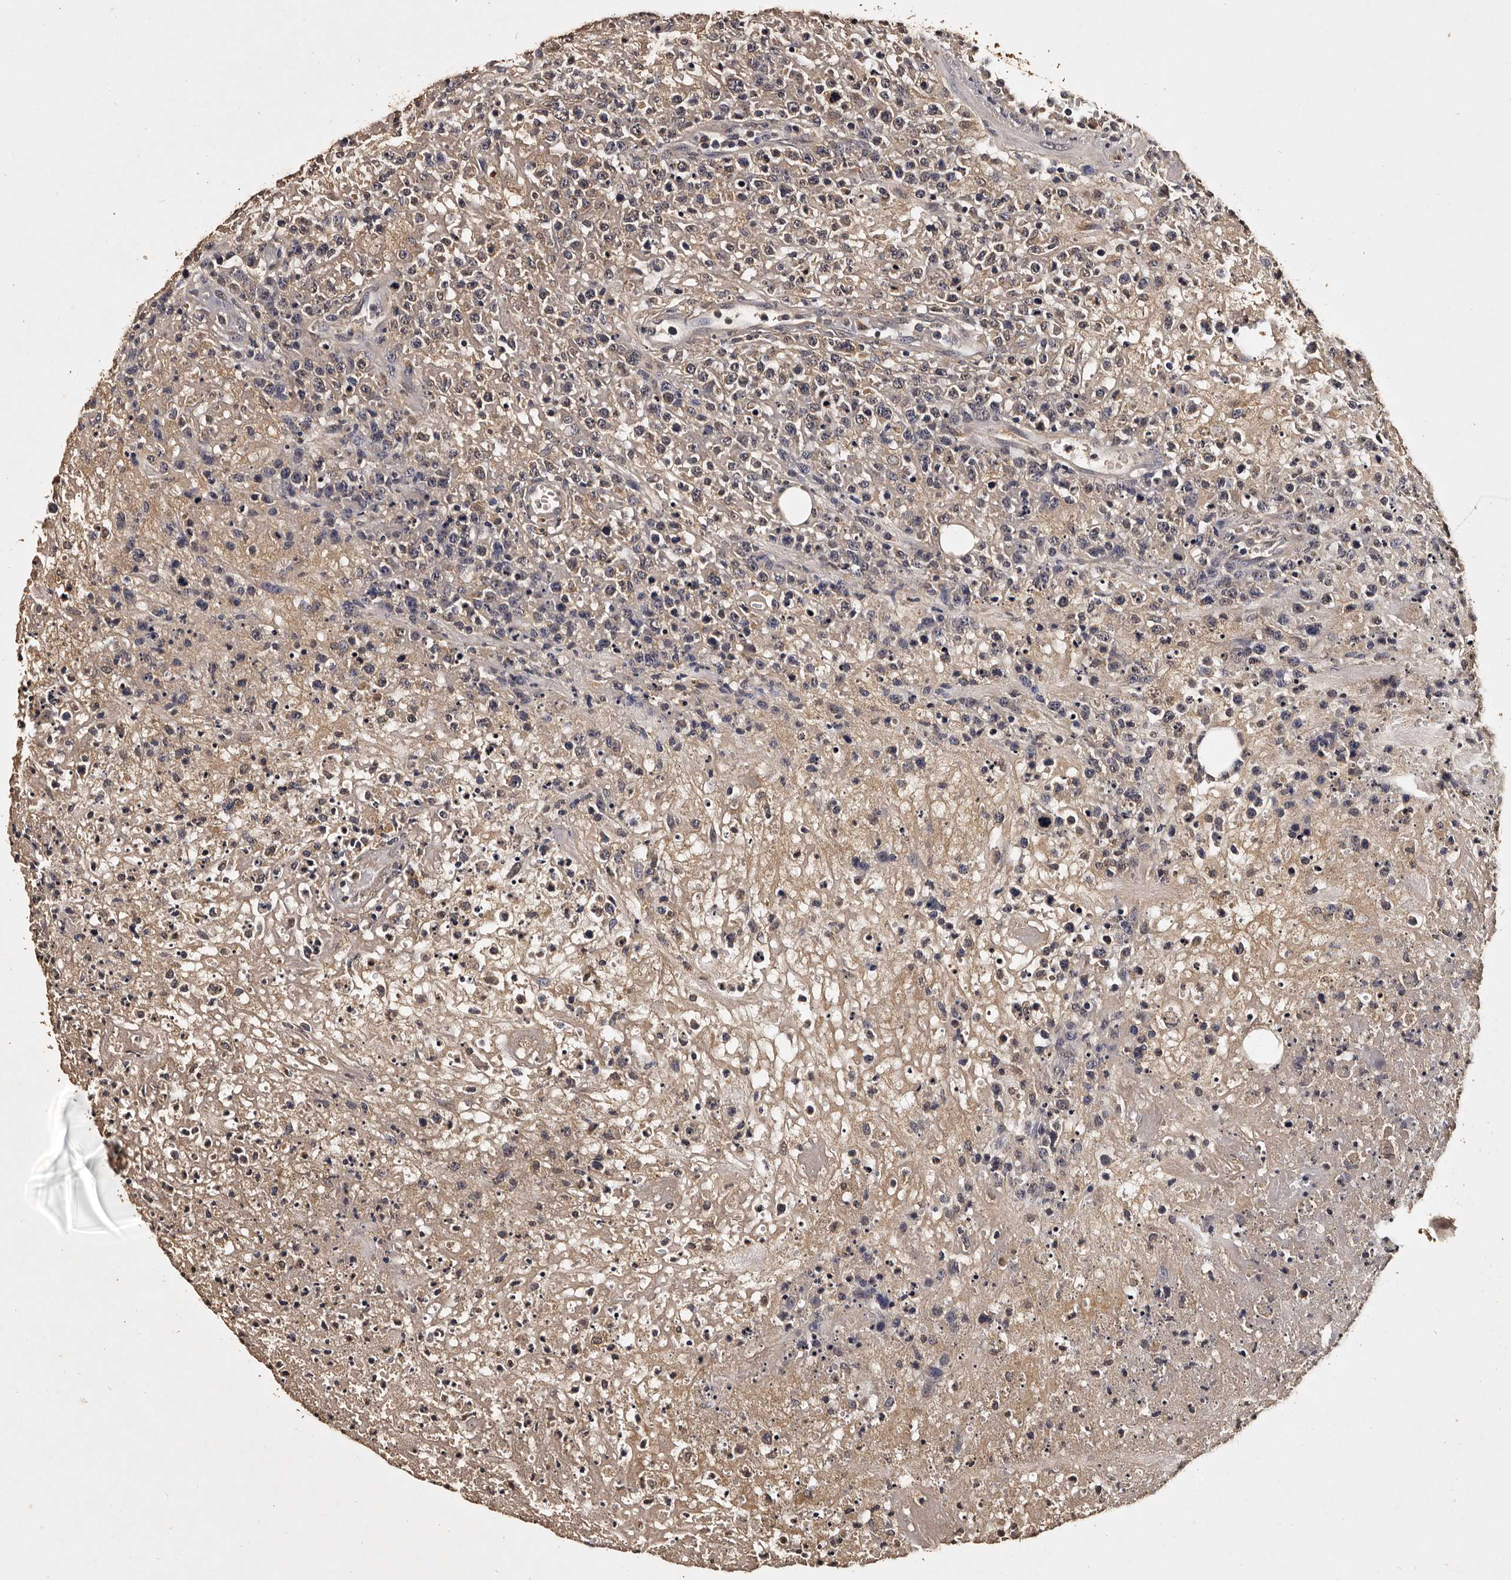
{"staining": {"intensity": "negative", "quantity": "none", "location": "none"}, "tissue": "lymphoma", "cell_type": "Tumor cells", "image_type": "cancer", "snomed": [{"axis": "morphology", "description": "Malignant lymphoma, non-Hodgkin's type, High grade"}, {"axis": "topography", "description": "Colon"}], "caption": "Lymphoma was stained to show a protein in brown. There is no significant staining in tumor cells.", "gene": "PARS2", "patient": {"sex": "female", "age": 53}}